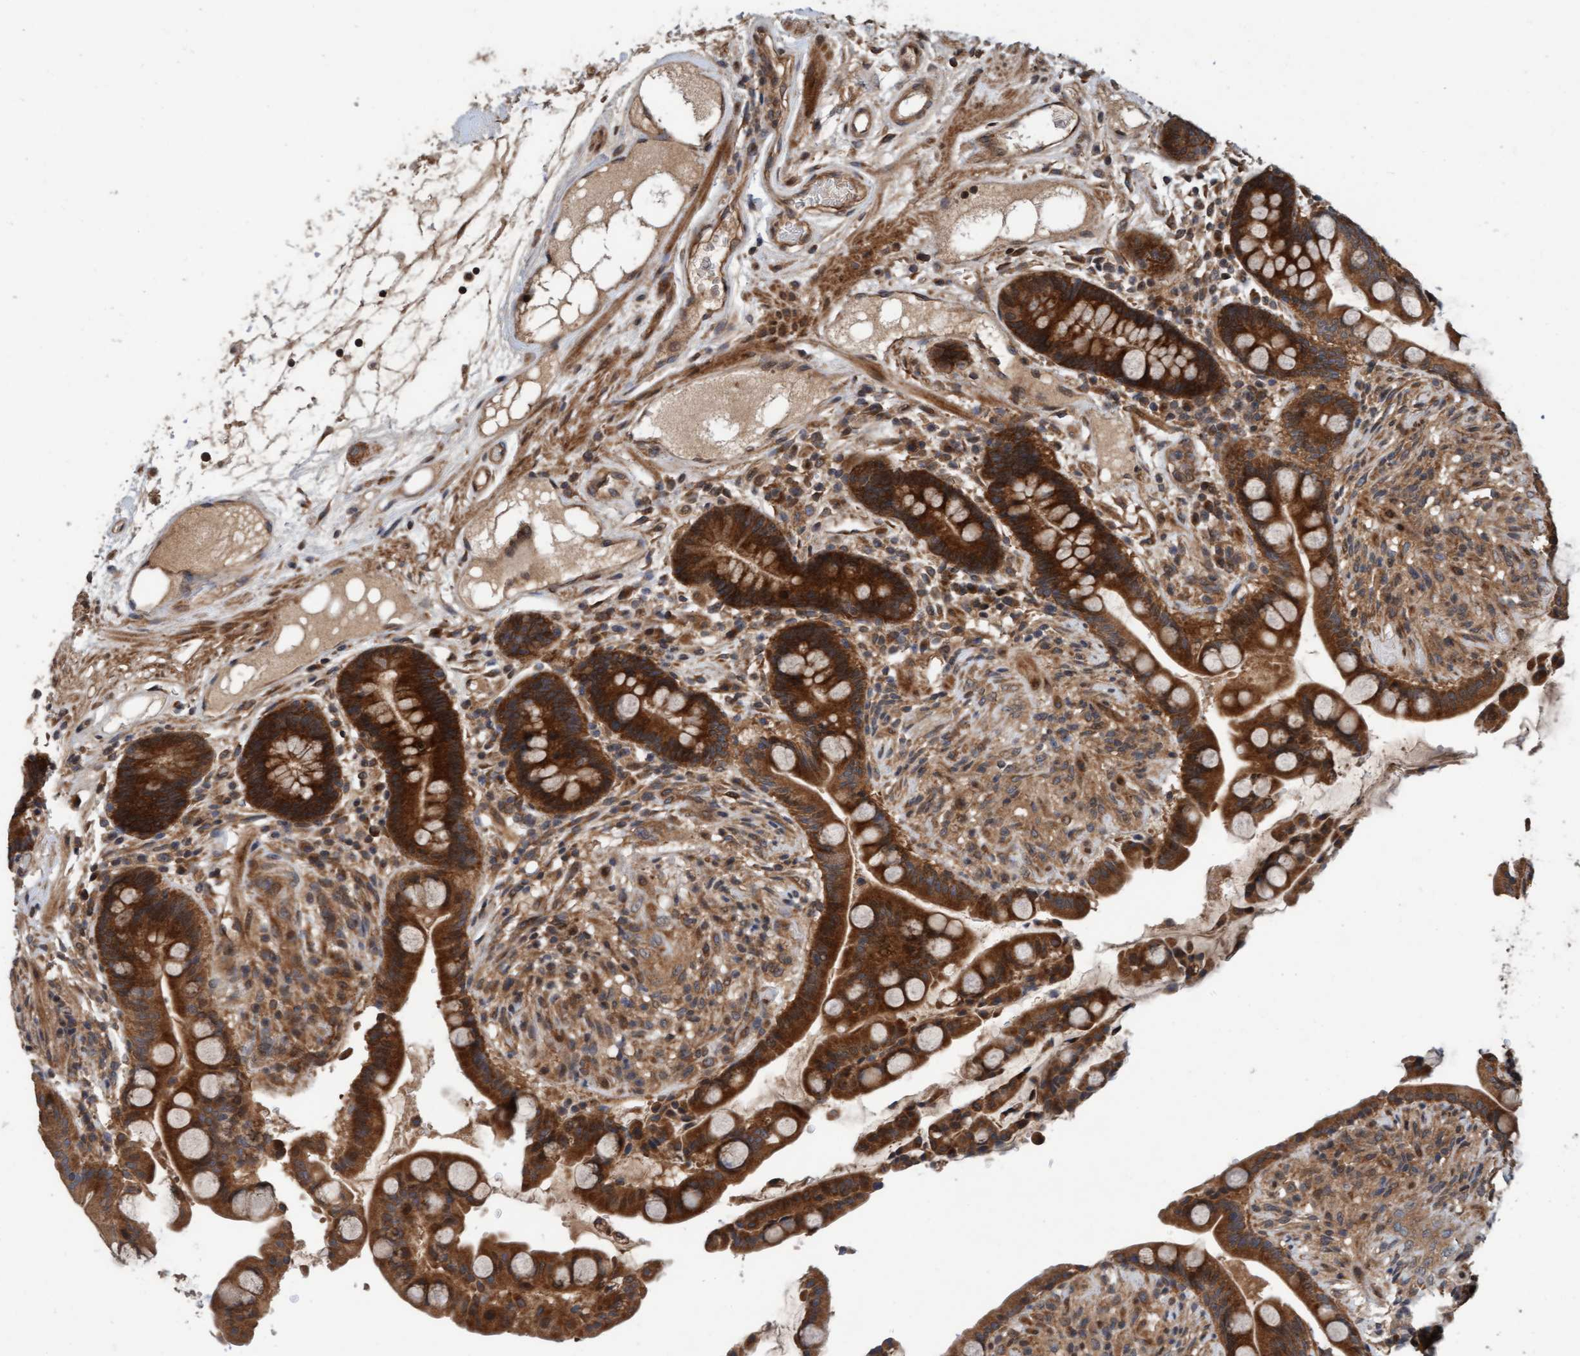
{"staining": {"intensity": "moderate", "quantity": ">75%", "location": "cytoplasmic/membranous,nuclear"}, "tissue": "colon", "cell_type": "Endothelial cells", "image_type": "normal", "snomed": [{"axis": "morphology", "description": "Normal tissue, NOS"}, {"axis": "topography", "description": "Colon"}], "caption": "DAB immunohistochemical staining of normal colon exhibits moderate cytoplasmic/membranous,nuclear protein expression in about >75% of endothelial cells. (Stains: DAB in brown, nuclei in blue, Microscopy: brightfield microscopy at high magnification).", "gene": "MLXIP", "patient": {"sex": "male", "age": 73}}